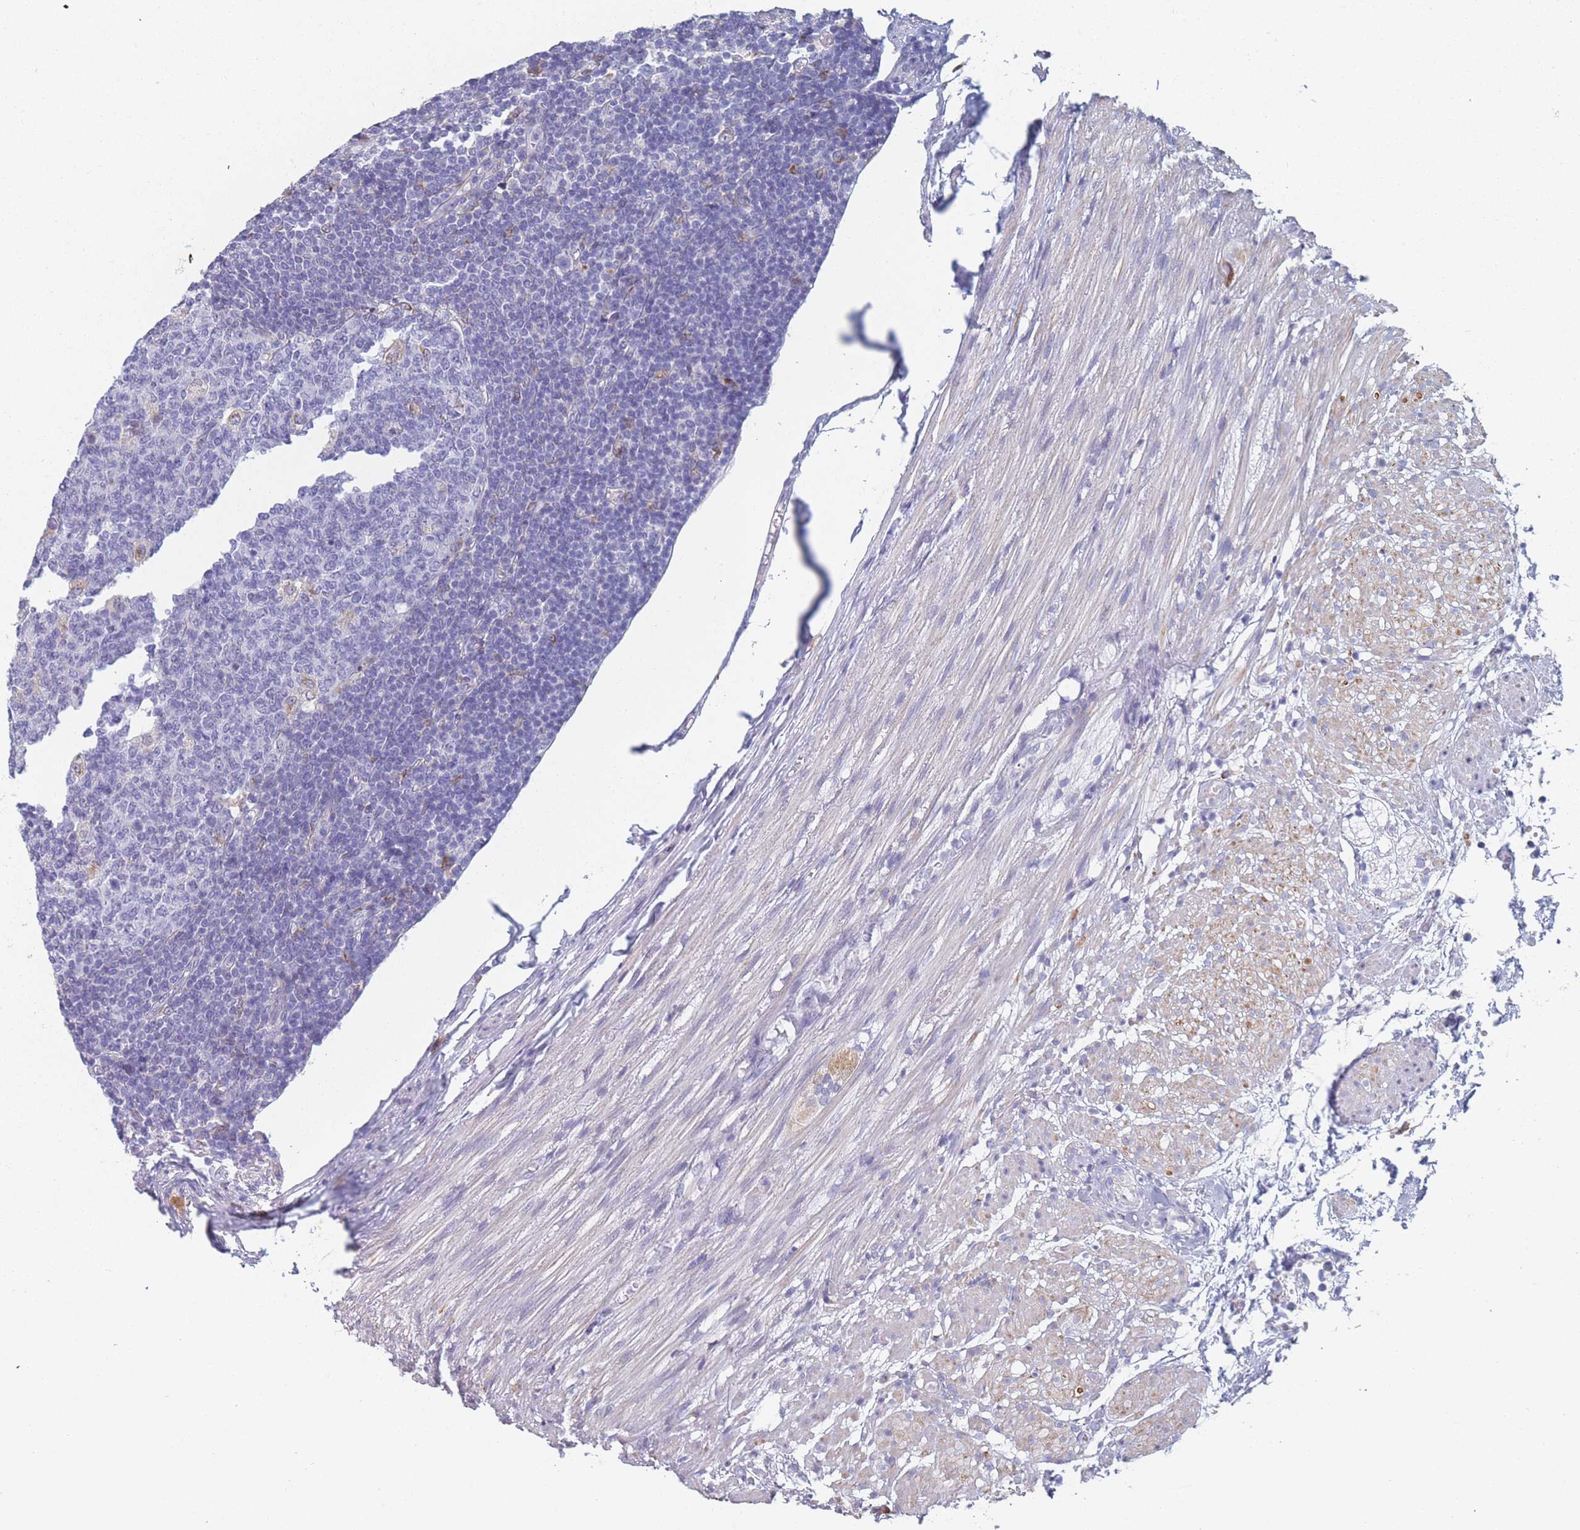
{"staining": {"intensity": "moderate", "quantity": ">75%", "location": "cytoplasmic/membranous"}, "tissue": "appendix", "cell_type": "Glandular cells", "image_type": "normal", "snomed": [{"axis": "morphology", "description": "Normal tissue, NOS"}, {"axis": "topography", "description": "Appendix"}], "caption": "Immunohistochemical staining of unremarkable appendix shows moderate cytoplasmic/membranous protein staining in about >75% of glandular cells. The staining was performed using DAB, with brown indicating positive protein expression. Nuclei are stained blue with hematoxylin.", "gene": "TMED10", "patient": {"sex": "male", "age": 83}}